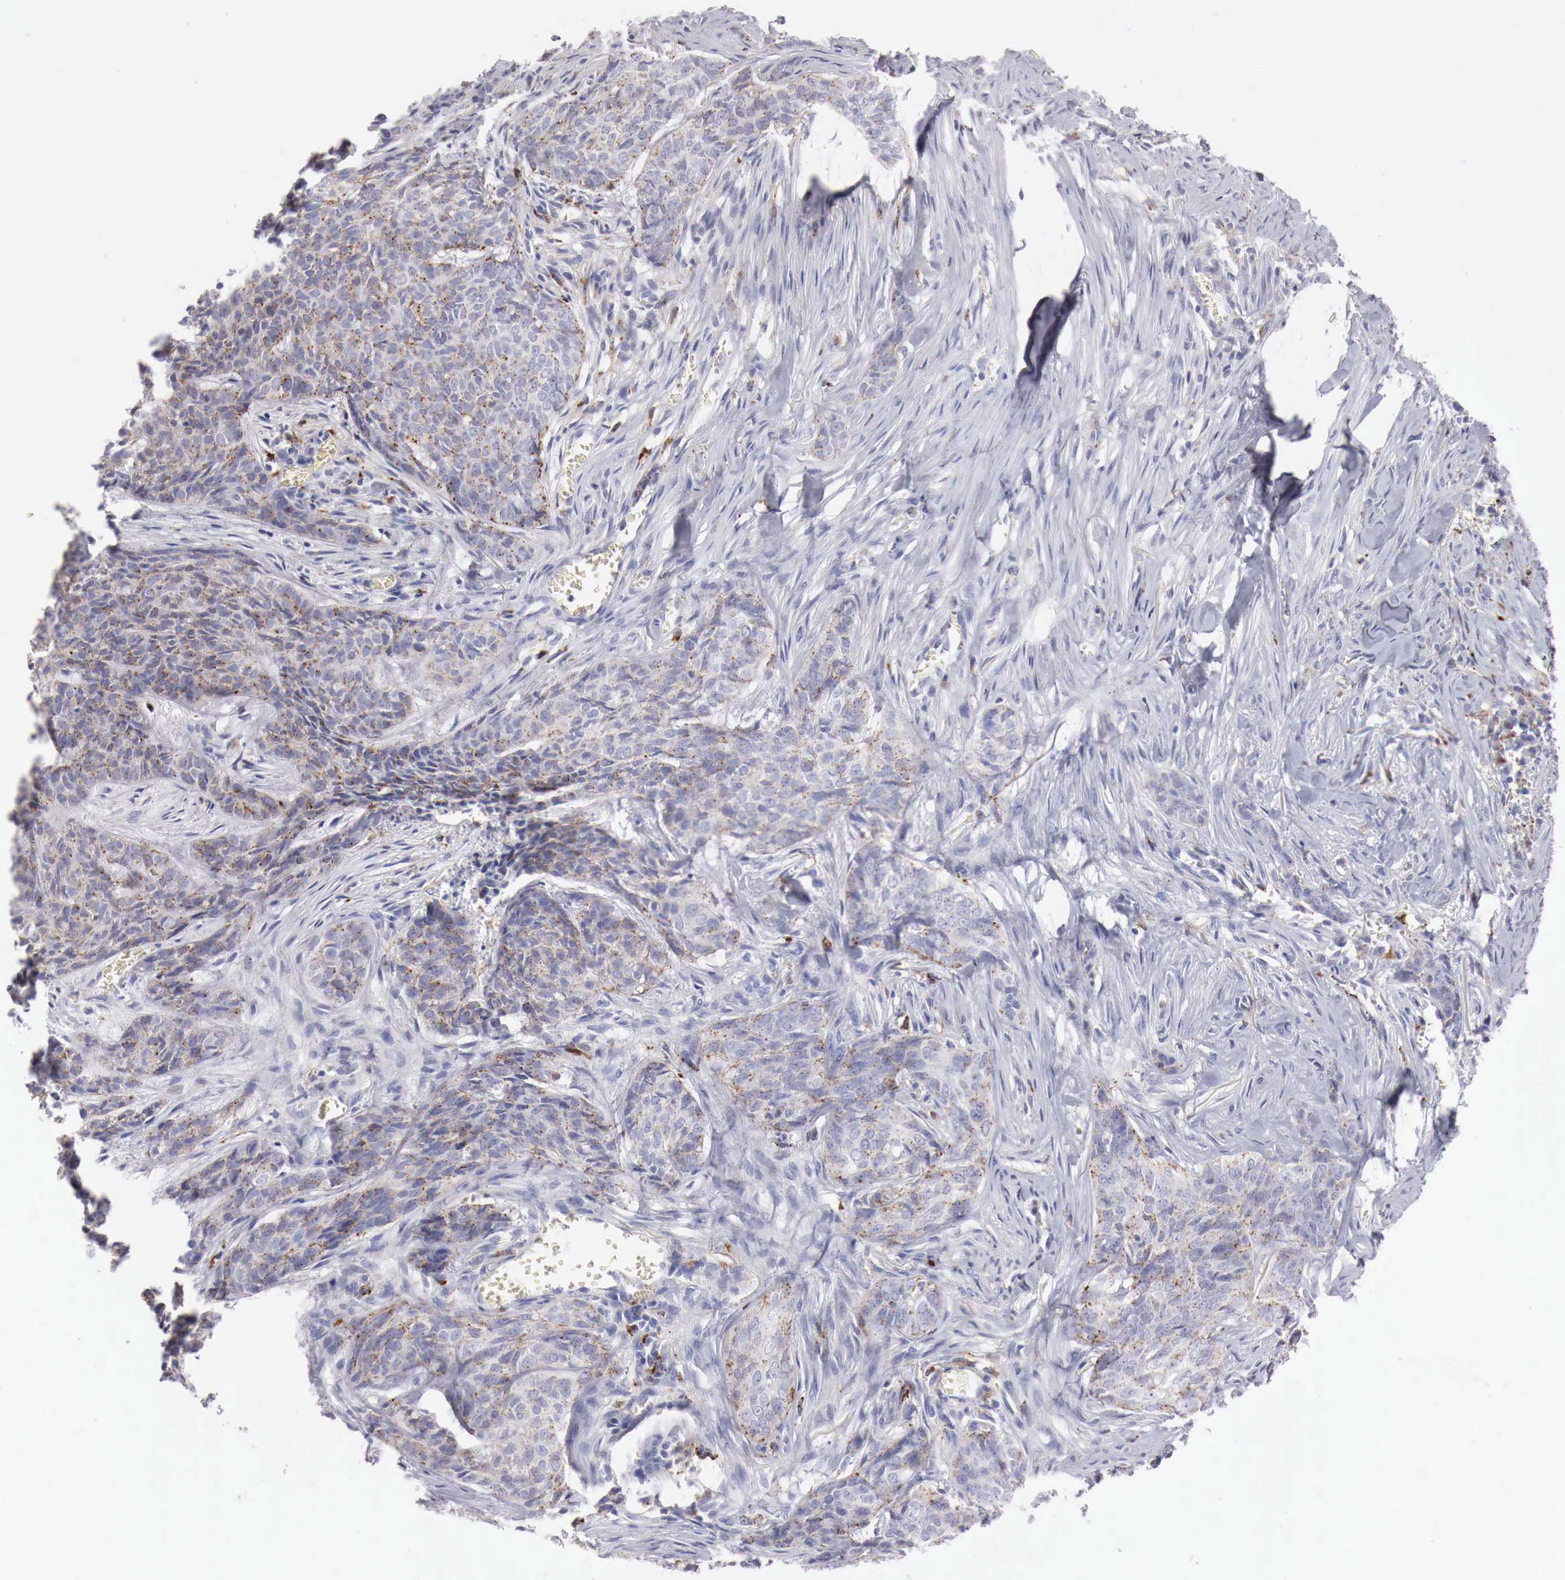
{"staining": {"intensity": "weak", "quantity": "25%-75%", "location": "cytoplasmic/membranous"}, "tissue": "skin cancer", "cell_type": "Tumor cells", "image_type": "cancer", "snomed": [{"axis": "morphology", "description": "Normal tissue, NOS"}, {"axis": "morphology", "description": "Basal cell carcinoma"}, {"axis": "topography", "description": "Skin"}], "caption": "Weak cytoplasmic/membranous positivity for a protein is appreciated in about 25%-75% of tumor cells of skin basal cell carcinoma using immunohistochemistry.", "gene": "GLA", "patient": {"sex": "female", "age": 65}}